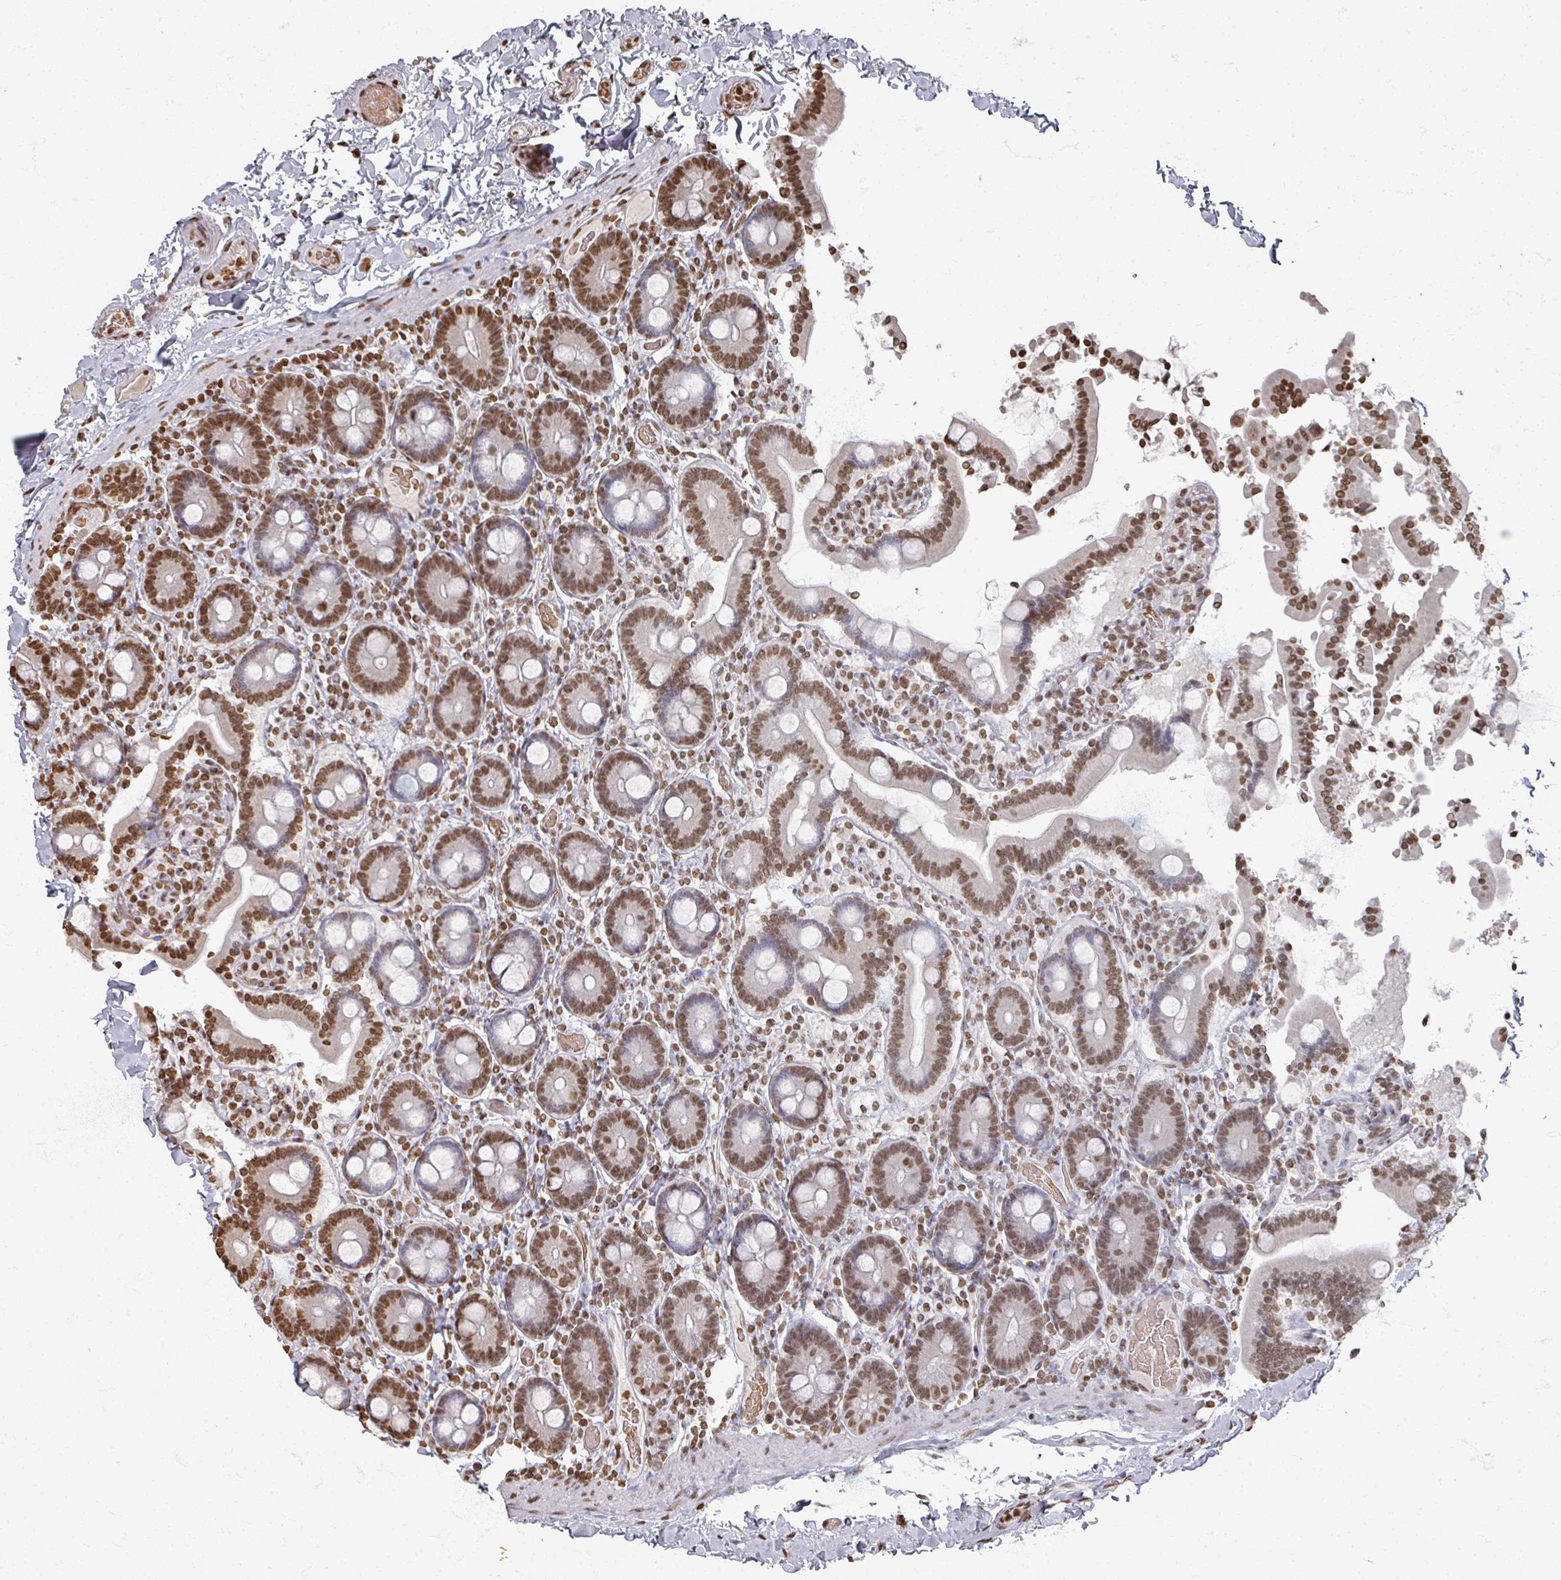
{"staining": {"intensity": "moderate", "quantity": ">75%", "location": "nuclear"}, "tissue": "duodenum", "cell_type": "Glandular cells", "image_type": "normal", "snomed": [{"axis": "morphology", "description": "Normal tissue, NOS"}, {"axis": "topography", "description": "Duodenum"}], "caption": "IHC (DAB (3,3'-diaminobenzidine)) staining of unremarkable human duodenum exhibits moderate nuclear protein positivity in approximately >75% of glandular cells.", "gene": "DCUN1D5", "patient": {"sex": "male", "age": 55}}